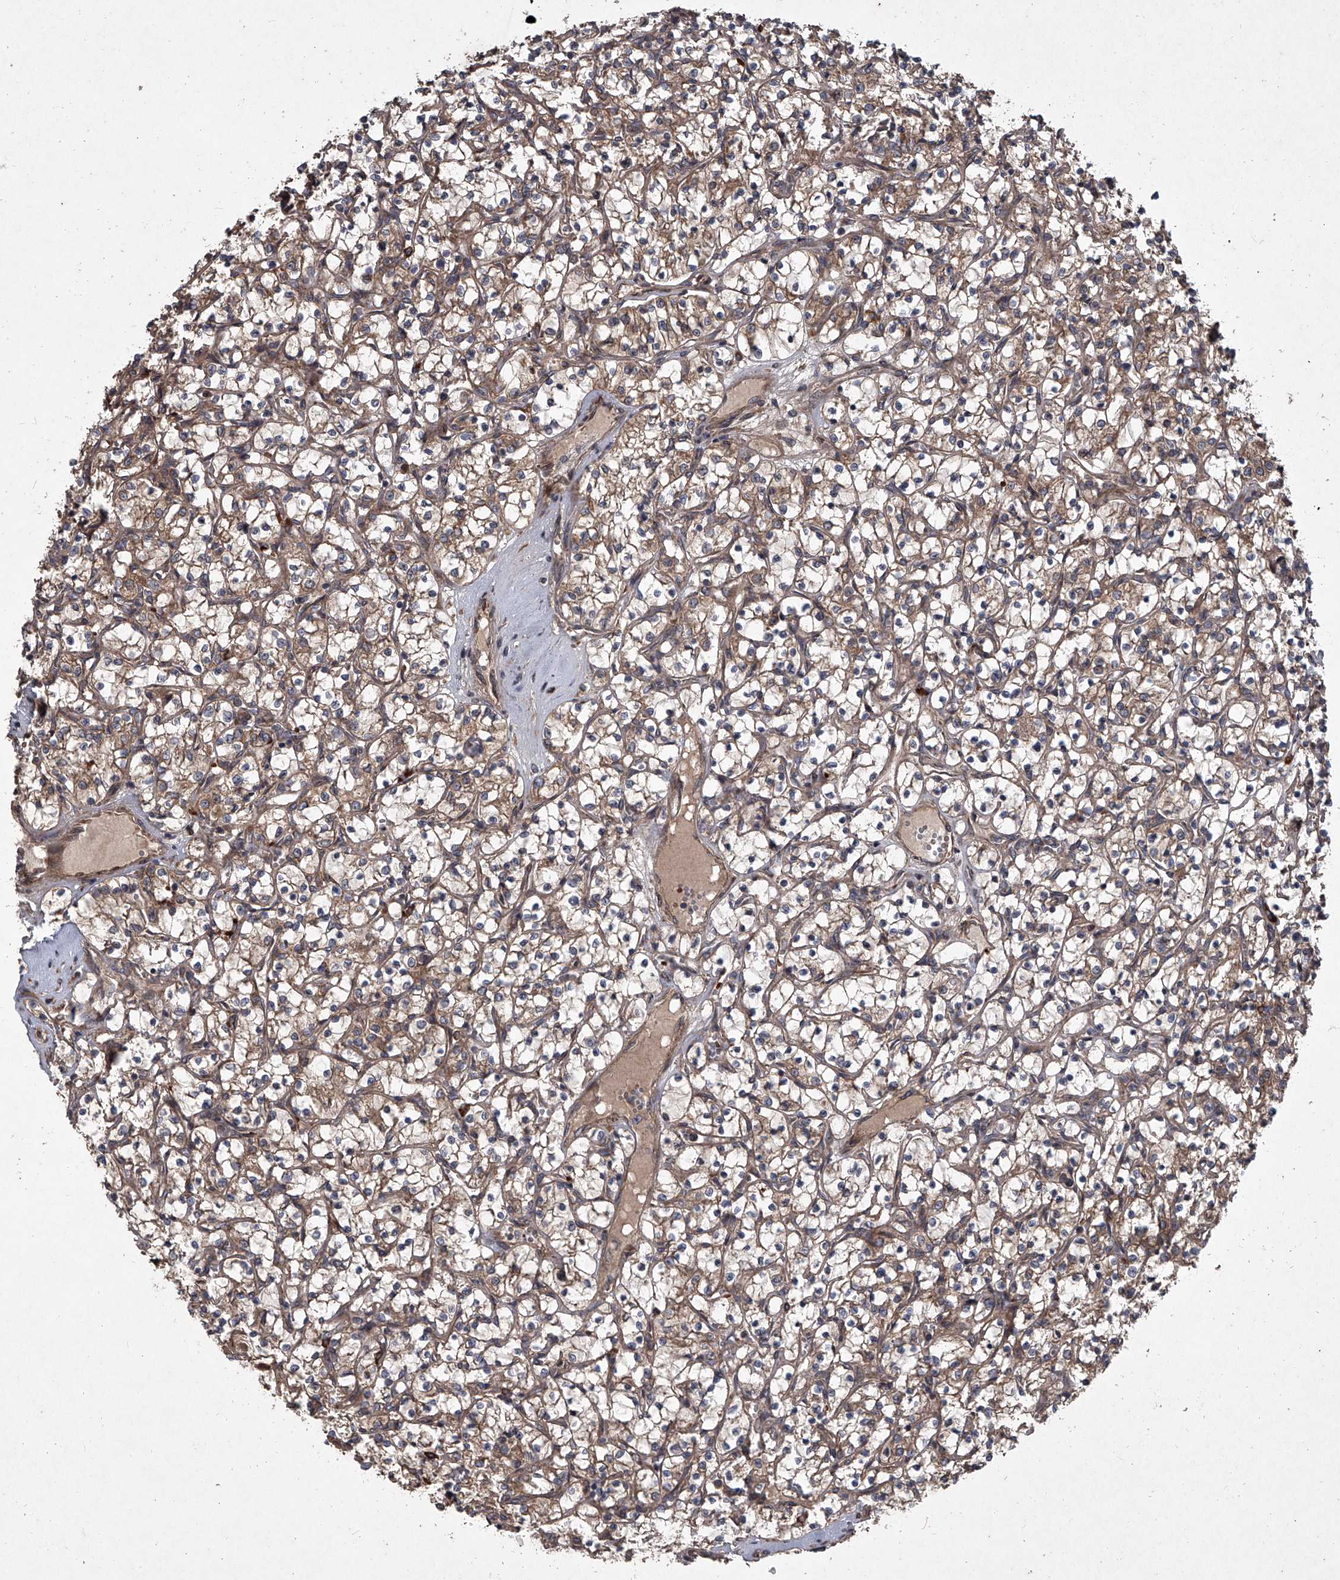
{"staining": {"intensity": "weak", "quantity": ">75%", "location": "cytoplasmic/membranous"}, "tissue": "renal cancer", "cell_type": "Tumor cells", "image_type": "cancer", "snomed": [{"axis": "morphology", "description": "Adenocarcinoma, NOS"}, {"axis": "topography", "description": "Kidney"}], "caption": "Weak cytoplasmic/membranous protein positivity is identified in about >75% of tumor cells in renal cancer. The staining is performed using DAB brown chromogen to label protein expression. The nuclei are counter-stained blue using hematoxylin.", "gene": "EVA1C", "patient": {"sex": "female", "age": 69}}